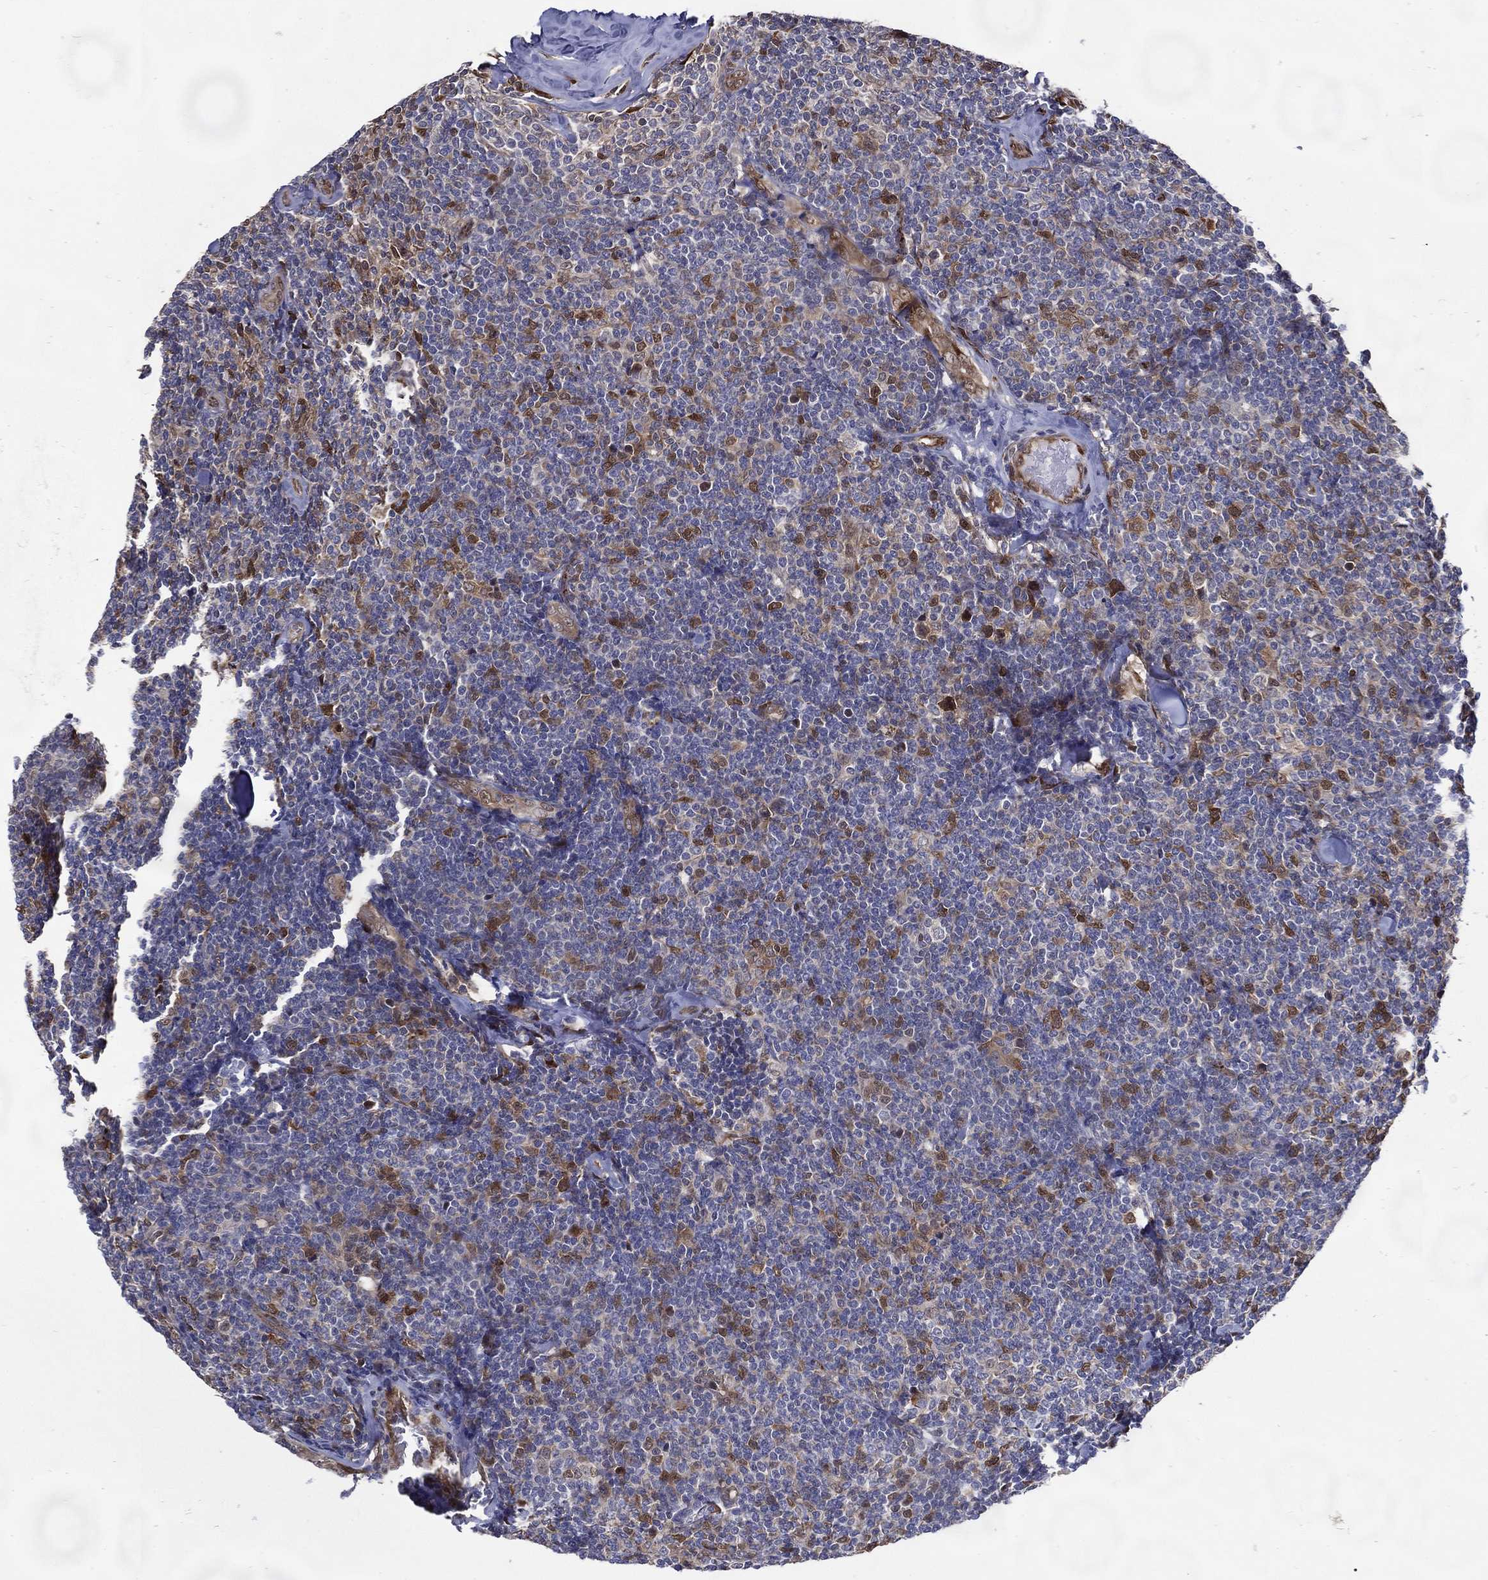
{"staining": {"intensity": "moderate", "quantity": "<25%", "location": "cytoplasmic/membranous"}, "tissue": "lymphoma", "cell_type": "Tumor cells", "image_type": "cancer", "snomed": [{"axis": "morphology", "description": "Malignant lymphoma, non-Hodgkin's type, Low grade"}, {"axis": "topography", "description": "Lymph node"}], "caption": "Immunohistochemical staining of human malignant lymphoma, non-Hodgkin's type (low-grade) reveals moderate cytoplasmic/membranous protein staining in approximately <25% of tumor cells.", "gene": "ARHGAP11A", "patient": {"sex": "female", "age": 56}}